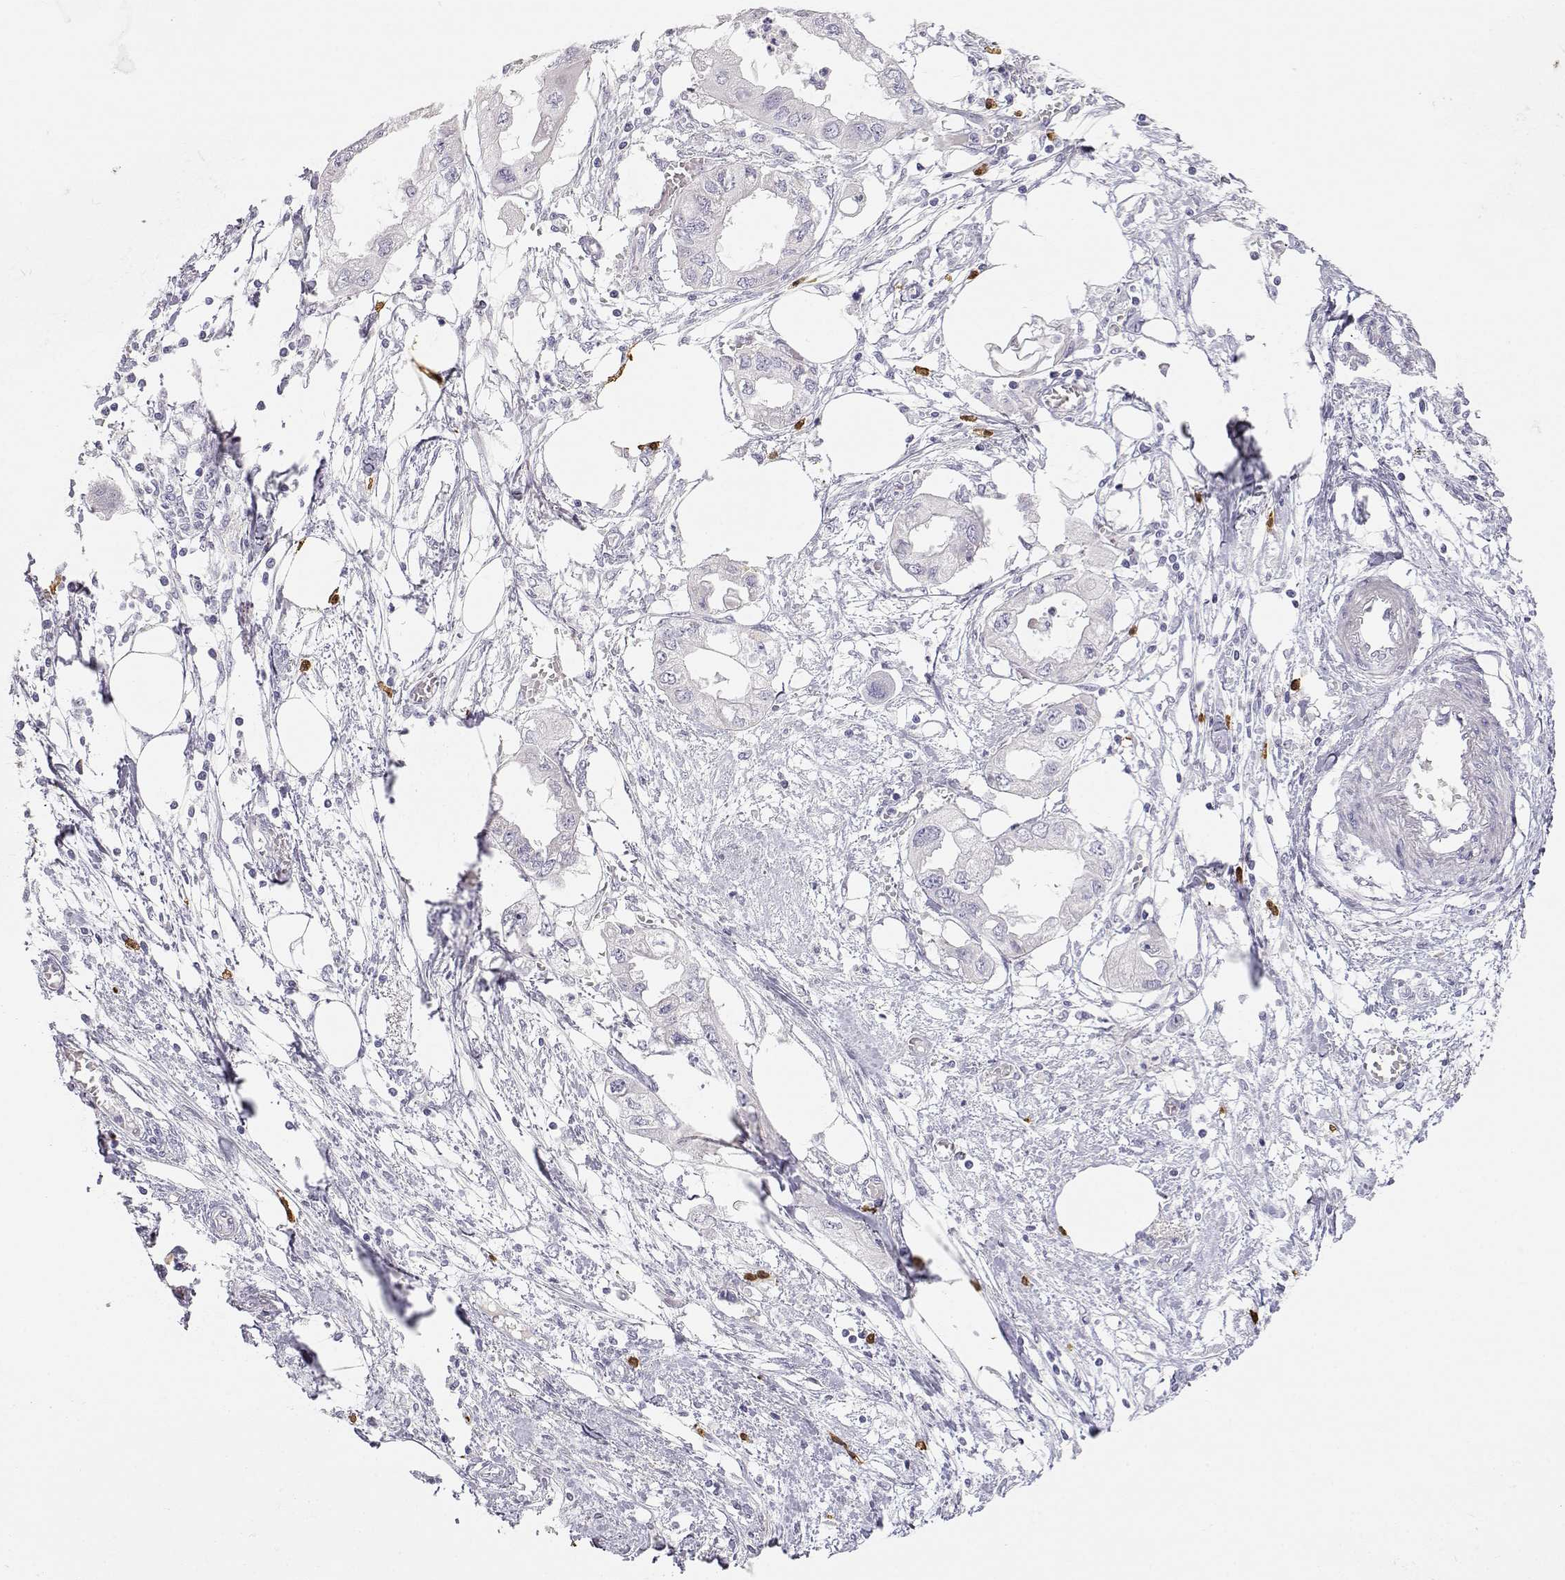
{"staining": {"intensity": "negative", "quantity": "none", "location": "none"}, "tissue": "endometrial cancer", "cell_type": "Tumor cells", "image_type": "cancer", "snomed": [{"axis": "morphology", "description": "Adenocarcinoma, NOS"}, {"axis": "morphology", "description": "Adenocarcinoma, metastatic, NOS"}, {"axis": "topography", "description": "Adipose tissue"}, {"axis": "topography", "description": "Endometrium"}], "caption": "Endometrial cancer (metastatic adenocarcinoma) was stained to show a protein in brown. There is no significant staining in tumor cells. The staining was performed using DAB to visualize the protein expression in brown, while the nuclei were stained in blue with hematoxylin (Magnification: 20x).", "gene": "CDHR1", "patient": {"sex": "female", "age": 67}}